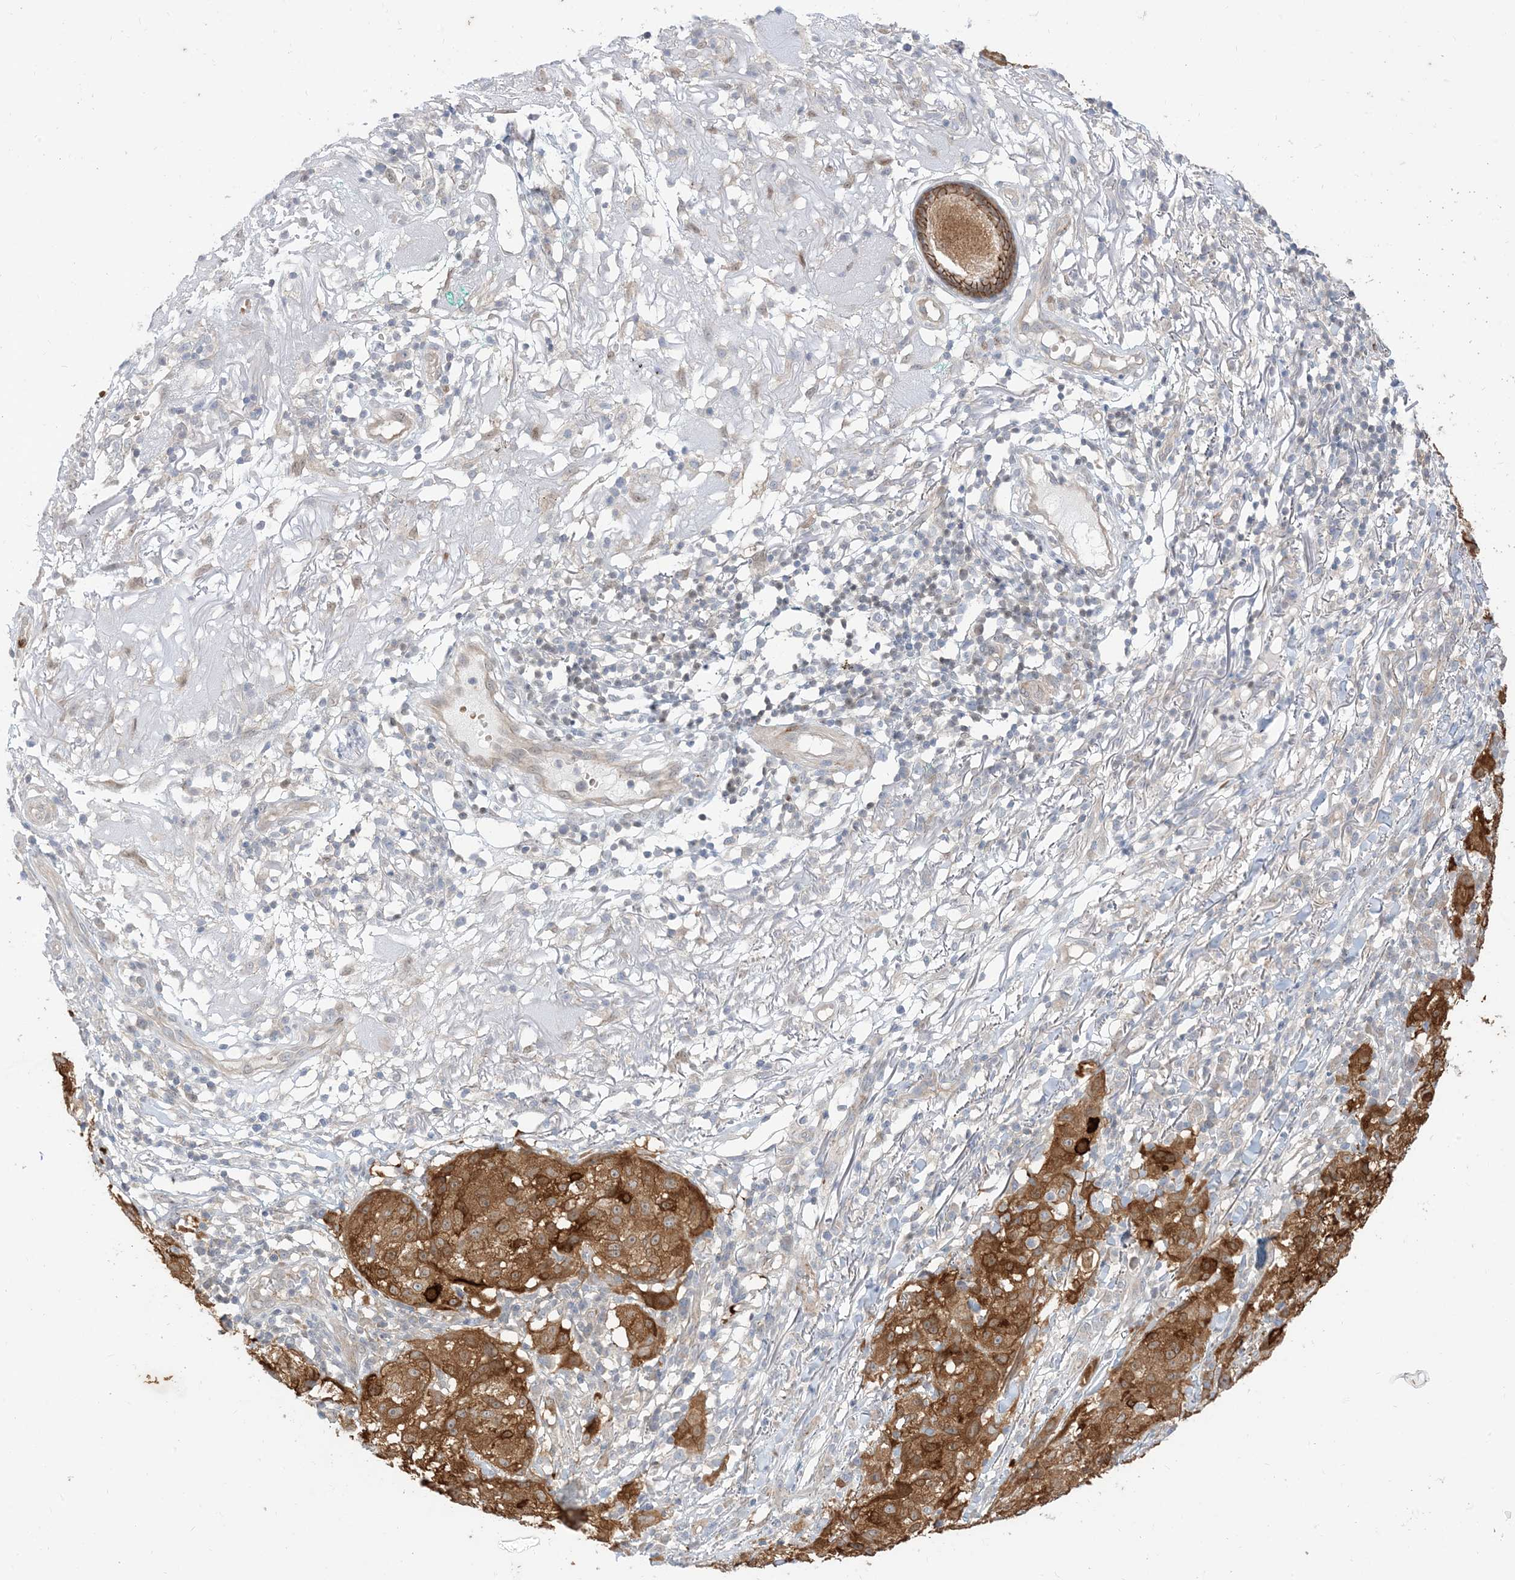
{"staining": {"intensity": "moderate", "quantity": ">75%", "location": "cytoplasmic/membranous"}, "tissue": "melanoma", "cell_type": "Tumor cells", "image_type": "cancer", "snomed": [{"axis": "morphology", "description": "Necrosis, NOS"}, {"axis": "morphology", "description": "Malignant melanoma, NOS"}, {"axis": "topography", "description": "Skin"}], "caption": "DAB immunohistochemical staining of human malignant melanoma demonstrates moderate cytoplasmic/membranous protein positivity in about >75% of tumor cells.", "gene": "RIN1", "patient": {"sex": "female", "age": 87}}